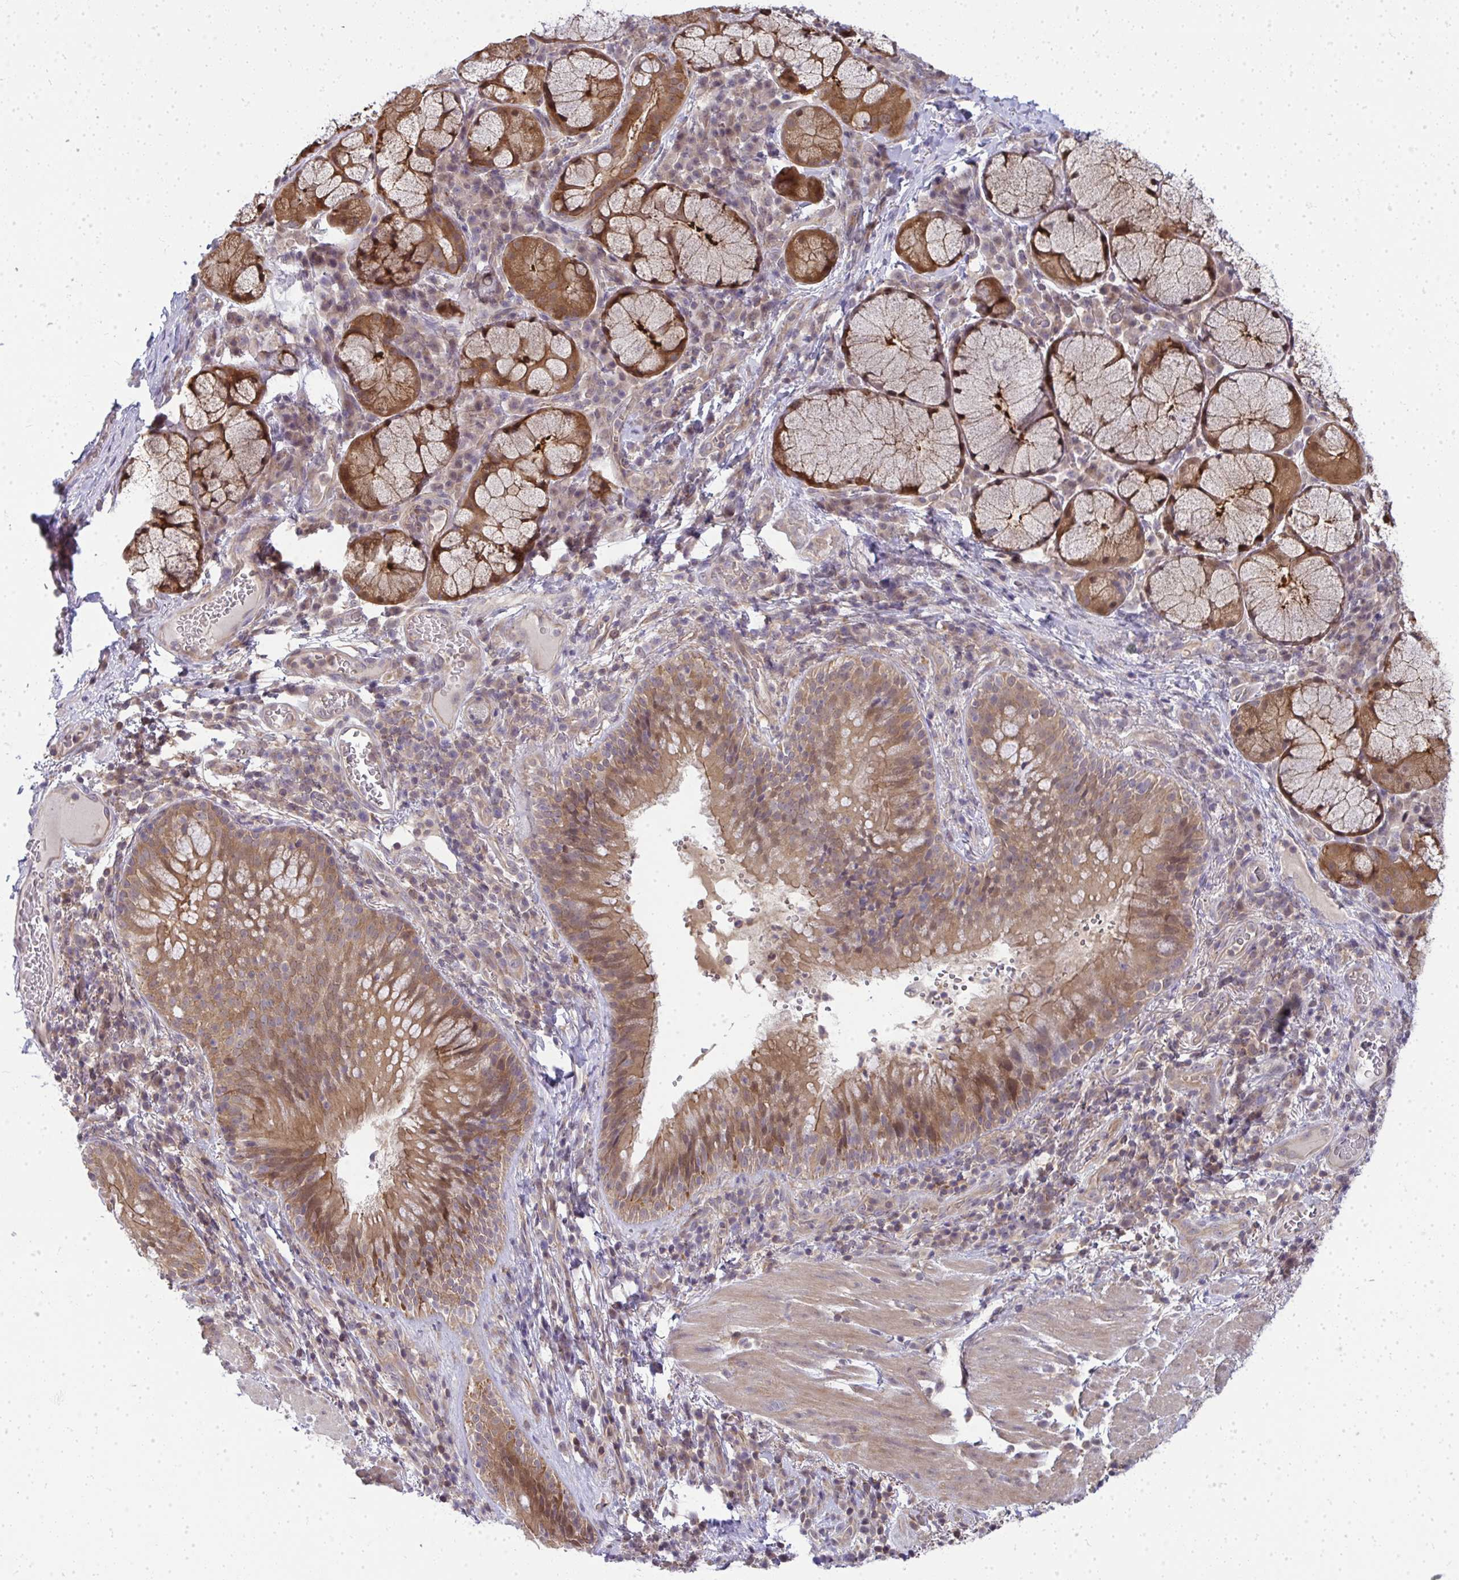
{"staining": {"intensity": "moderate", "quantity": ">75%", "location": "cytoplasmic/membranous"}, "tissue": "bronchus", "cell_type": "Respiratory epithelial cells", "image_type": "normal", "snomed": [{"axis": "morphology", "description": "Normal tissue, NOS"}, {"axis": "topography", "description": "Lymph node"}, {"axis": "topography", "description": "Bronchus"}], "caption": "Human bronchus stained with a brown dye reveals moderate cytoplasmic/membranous positive expression in about >75% of respiratory epithelial cells.", "gene": "HDHD2", "patient": {"sex": "male", "age": 56}}